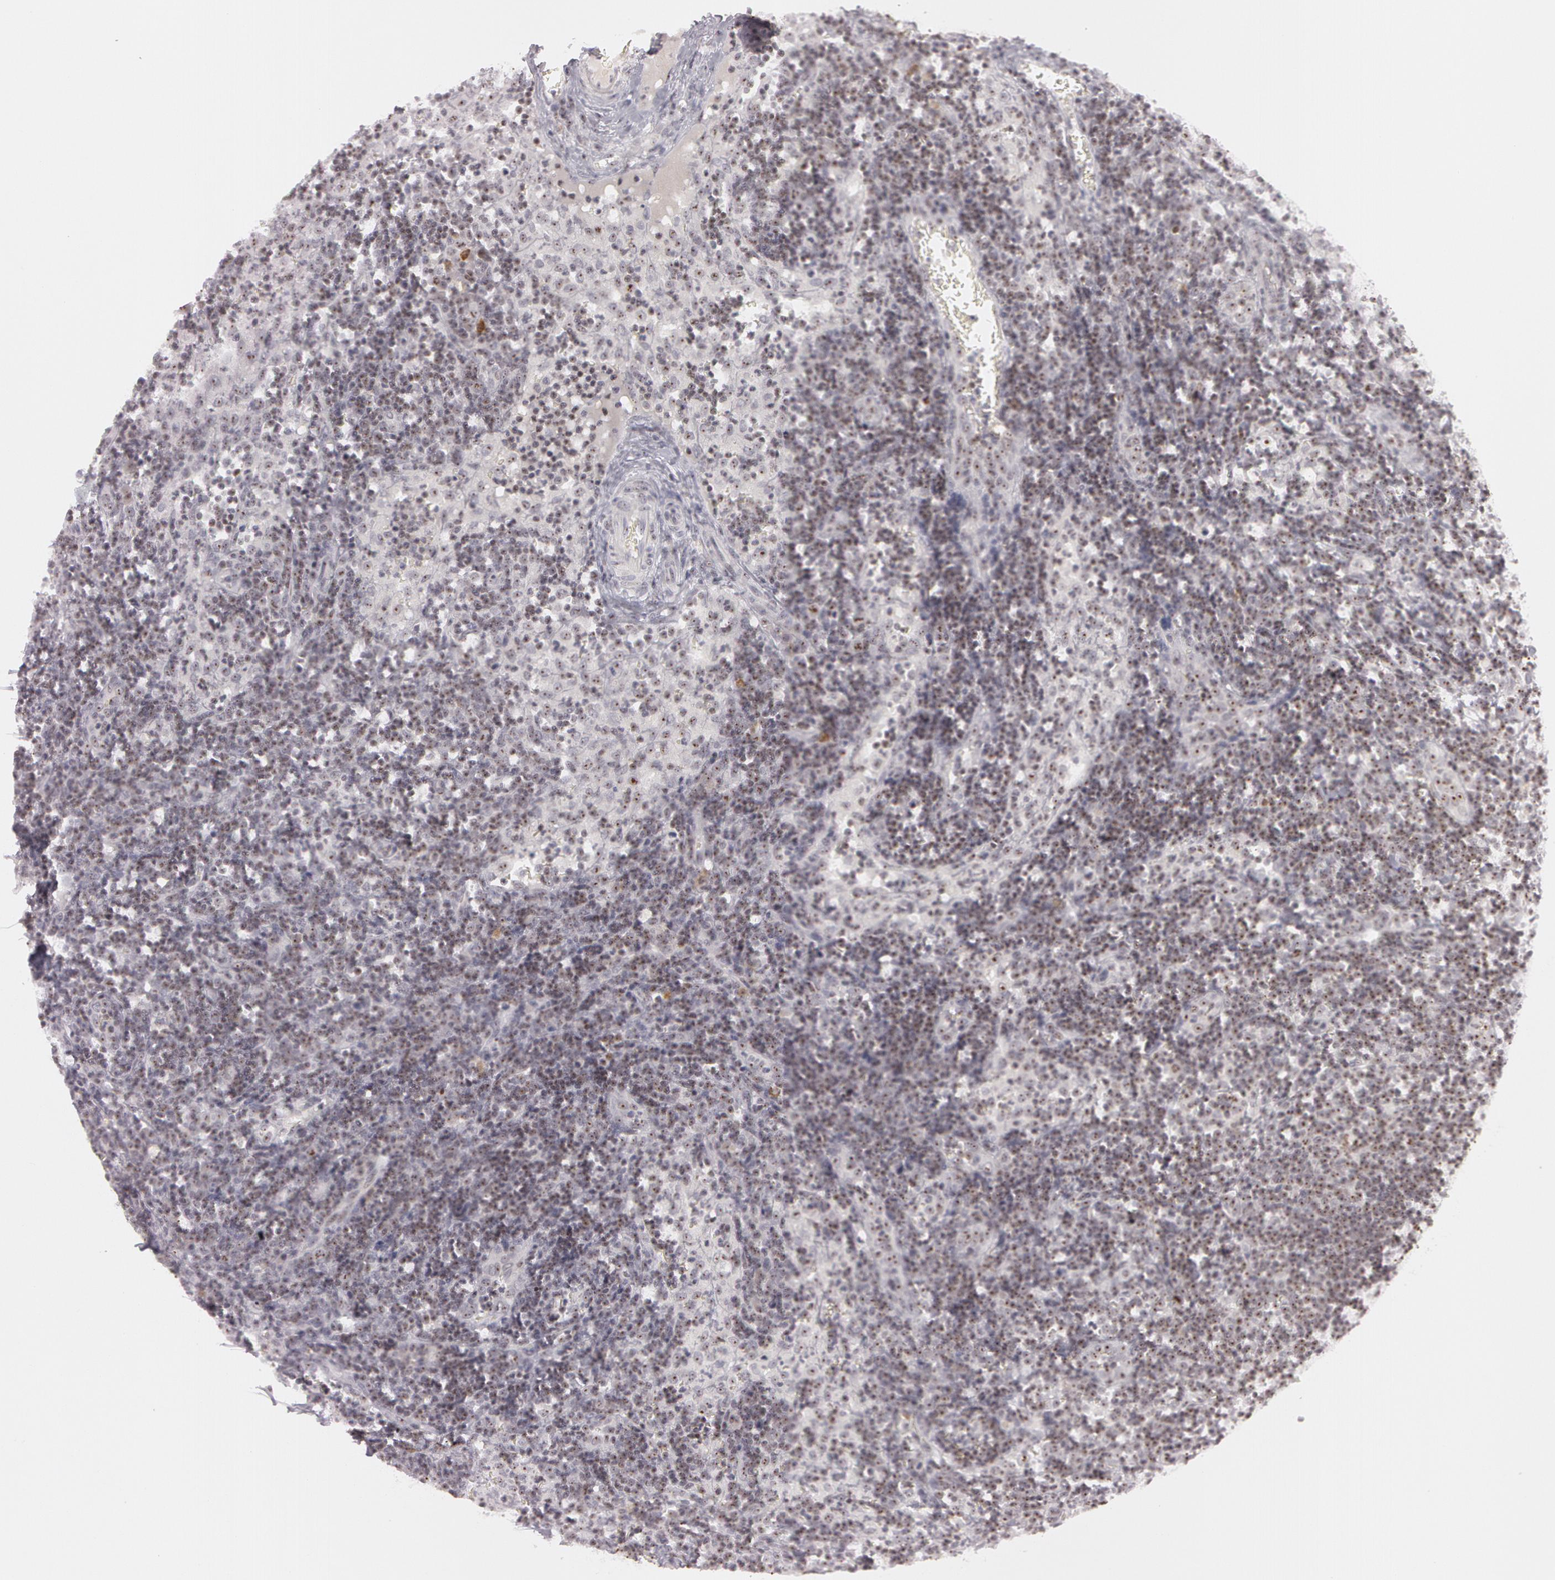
{"staining": {"intensity": "weak", "quantity": ">75%", "location": "nuclear"}, "tissue": "lymph node", "cell_type": "Germinal center cells", "image_type": "normal", "snomed": [{"axis": "morphology", "description": "Normal tissue, NOS"}, {"axis": "morphology", "description": "Inflammation, NOS"}, {"axis": "topography", "description": "Lymph node"}, {"axis": "topography", "description": "Salivary gland"}], "caption": "DAB immunohistochemical staining of normal lymph node shows weak nuclear protein staining in approximately >75% of germinal center cells. Using DAB (3,3'-diaminobenzidine) (brown) and hematoxylin (blue) stains, captured at high magnification using brightfield microscopy.", "gene": "FBL", "patient": {"sex": "male", "age": 3}}